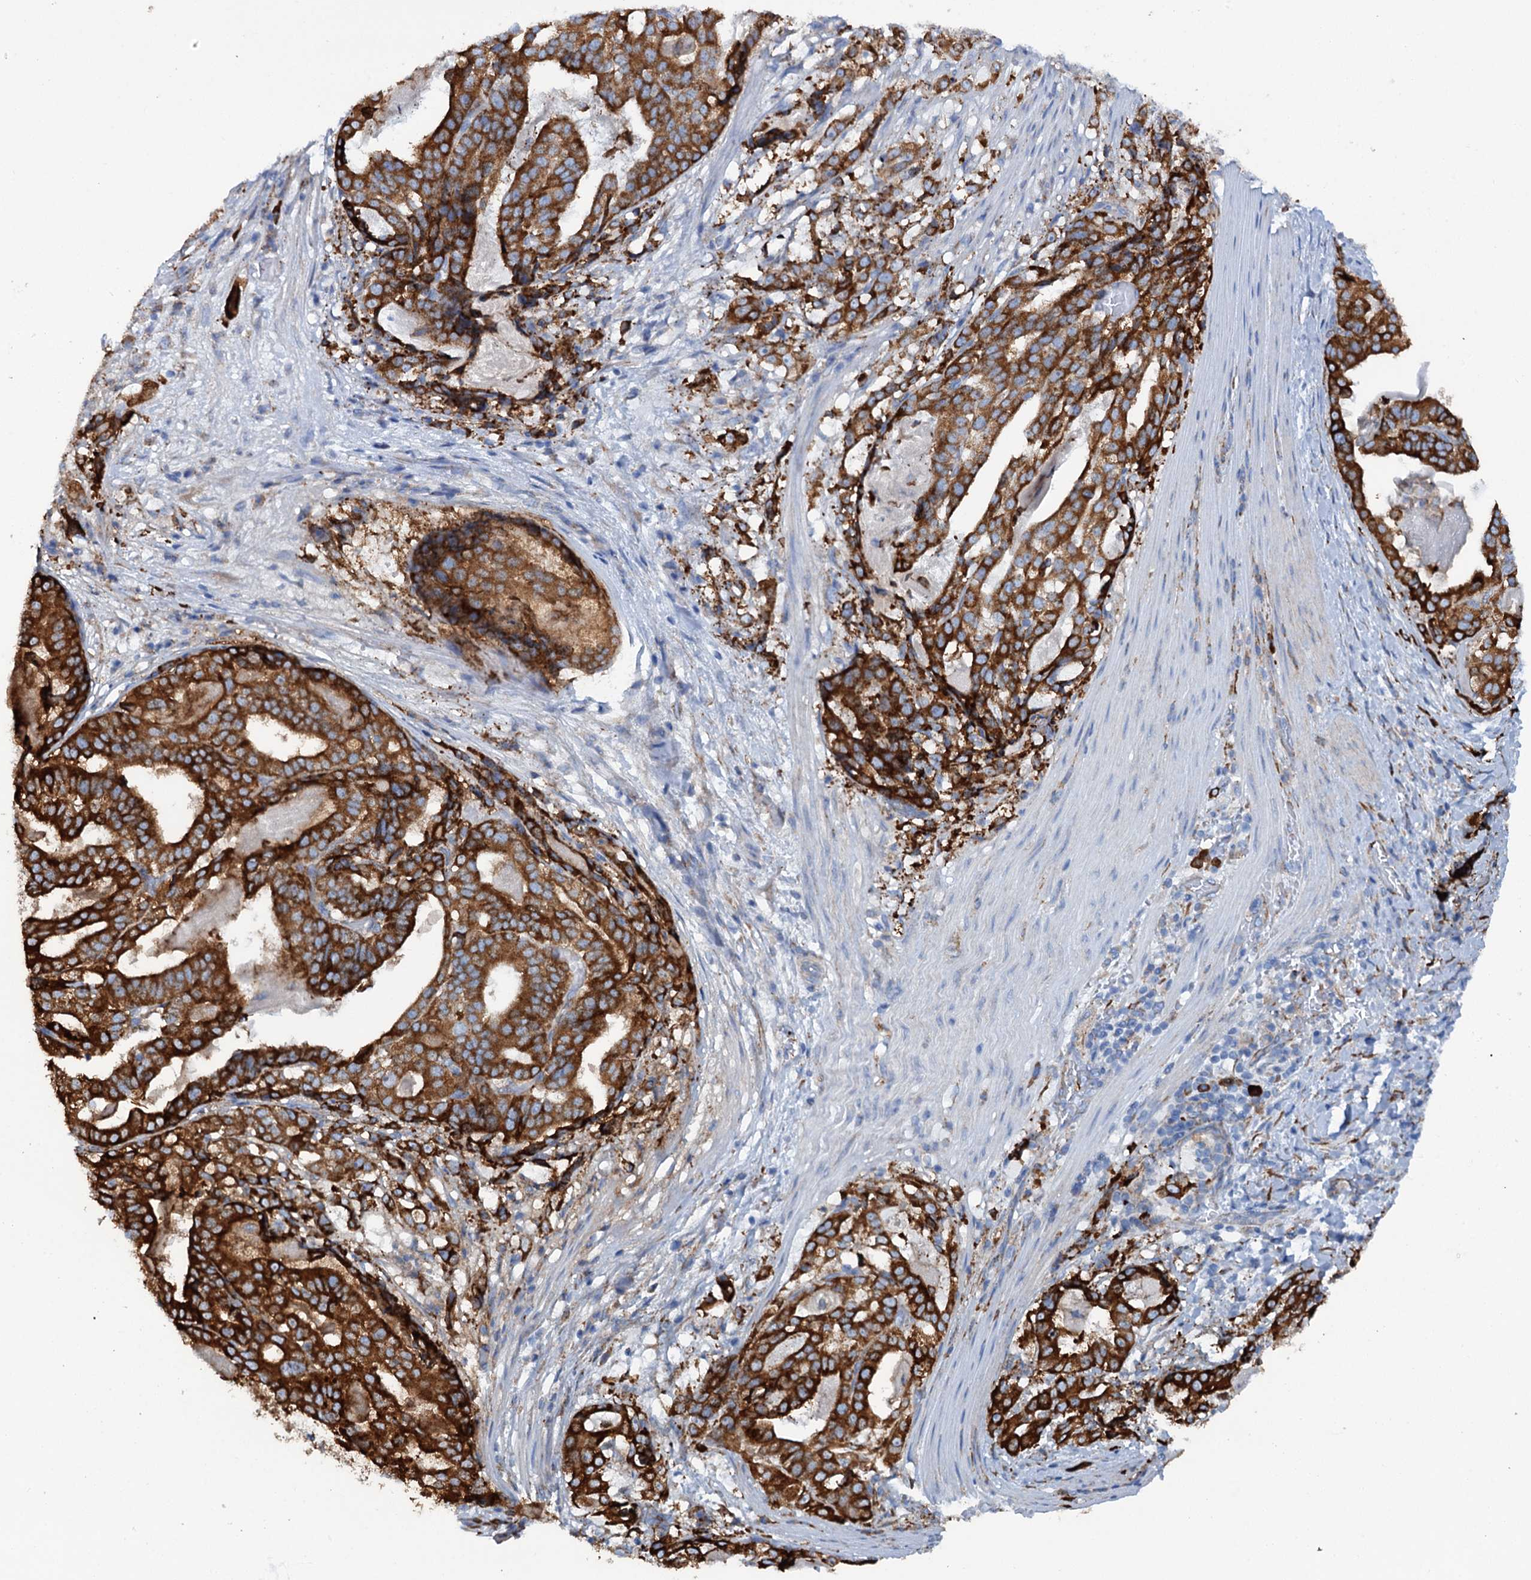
{"staining": {"intensity": "strong", "quantity": ">75%", "location": "cytoplasmic/membranous"}, "tissue": "stomach cancer", "cell_type": "Tumor cells", "image_type": "cancer", "snomed": [{"axis": "morphology", "description": "Adenocarcinoma, NOS"}, {"axis": "topography", "description": "Stomach"}], "caption": "IHC staining of stomach adenocarcinoma, which displays high levels of strong cytoplasmic/membranous expression in approximately >75% of tumor cells indicating strong cytoplasmic/membranous protein staining. The staining was performed using DAB (3,3'-diaminobenzidine) (brown) for protein detection and nuclei were counterstained in hematoxylin (blue).", "gene": "SHE", "patient": {"sex": "male", "age": 48}}